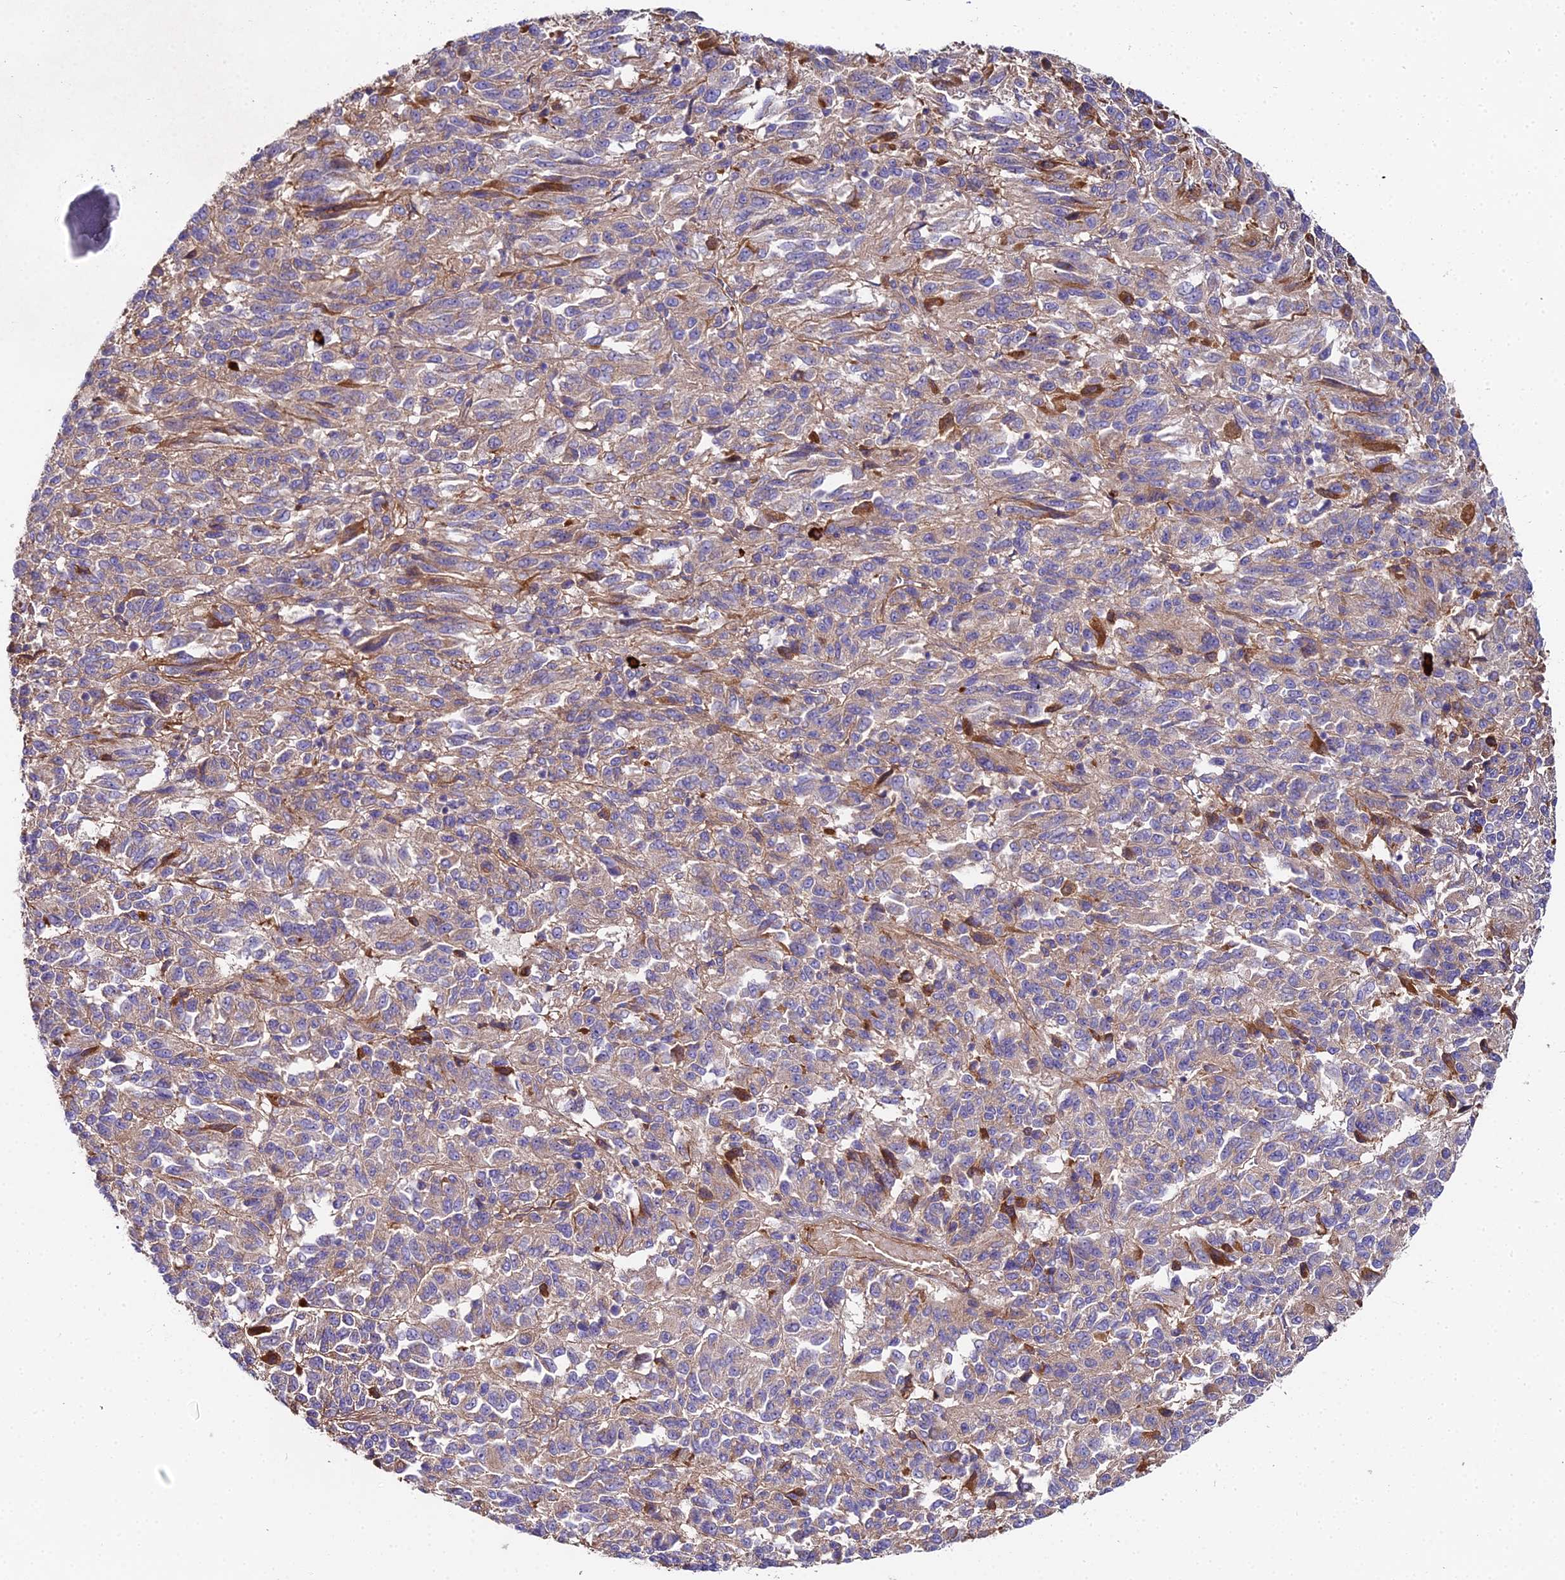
{"staining": {"intensity": "moderate", "quantity": "25%-75%", "location": "cytoplasmic/membranous"}, "tissue": "melanoma", "cell_type": "Tumor cells", "image_type": "cancer", "snomed": [{"axis": "morphology", "description": "Malignant melanoma, Metastatic site"}, {"axis": "topography", "description": "Lung"}], "caption": "This is an image of immunohistochemistry (IHC) staining of malignant melanoma (metastatic site), which shows moderate expression in the cytoplasmic/membranous of tumor cells.", "gene": "BEX4", "patient": {"sex": "male", "age": 64}}